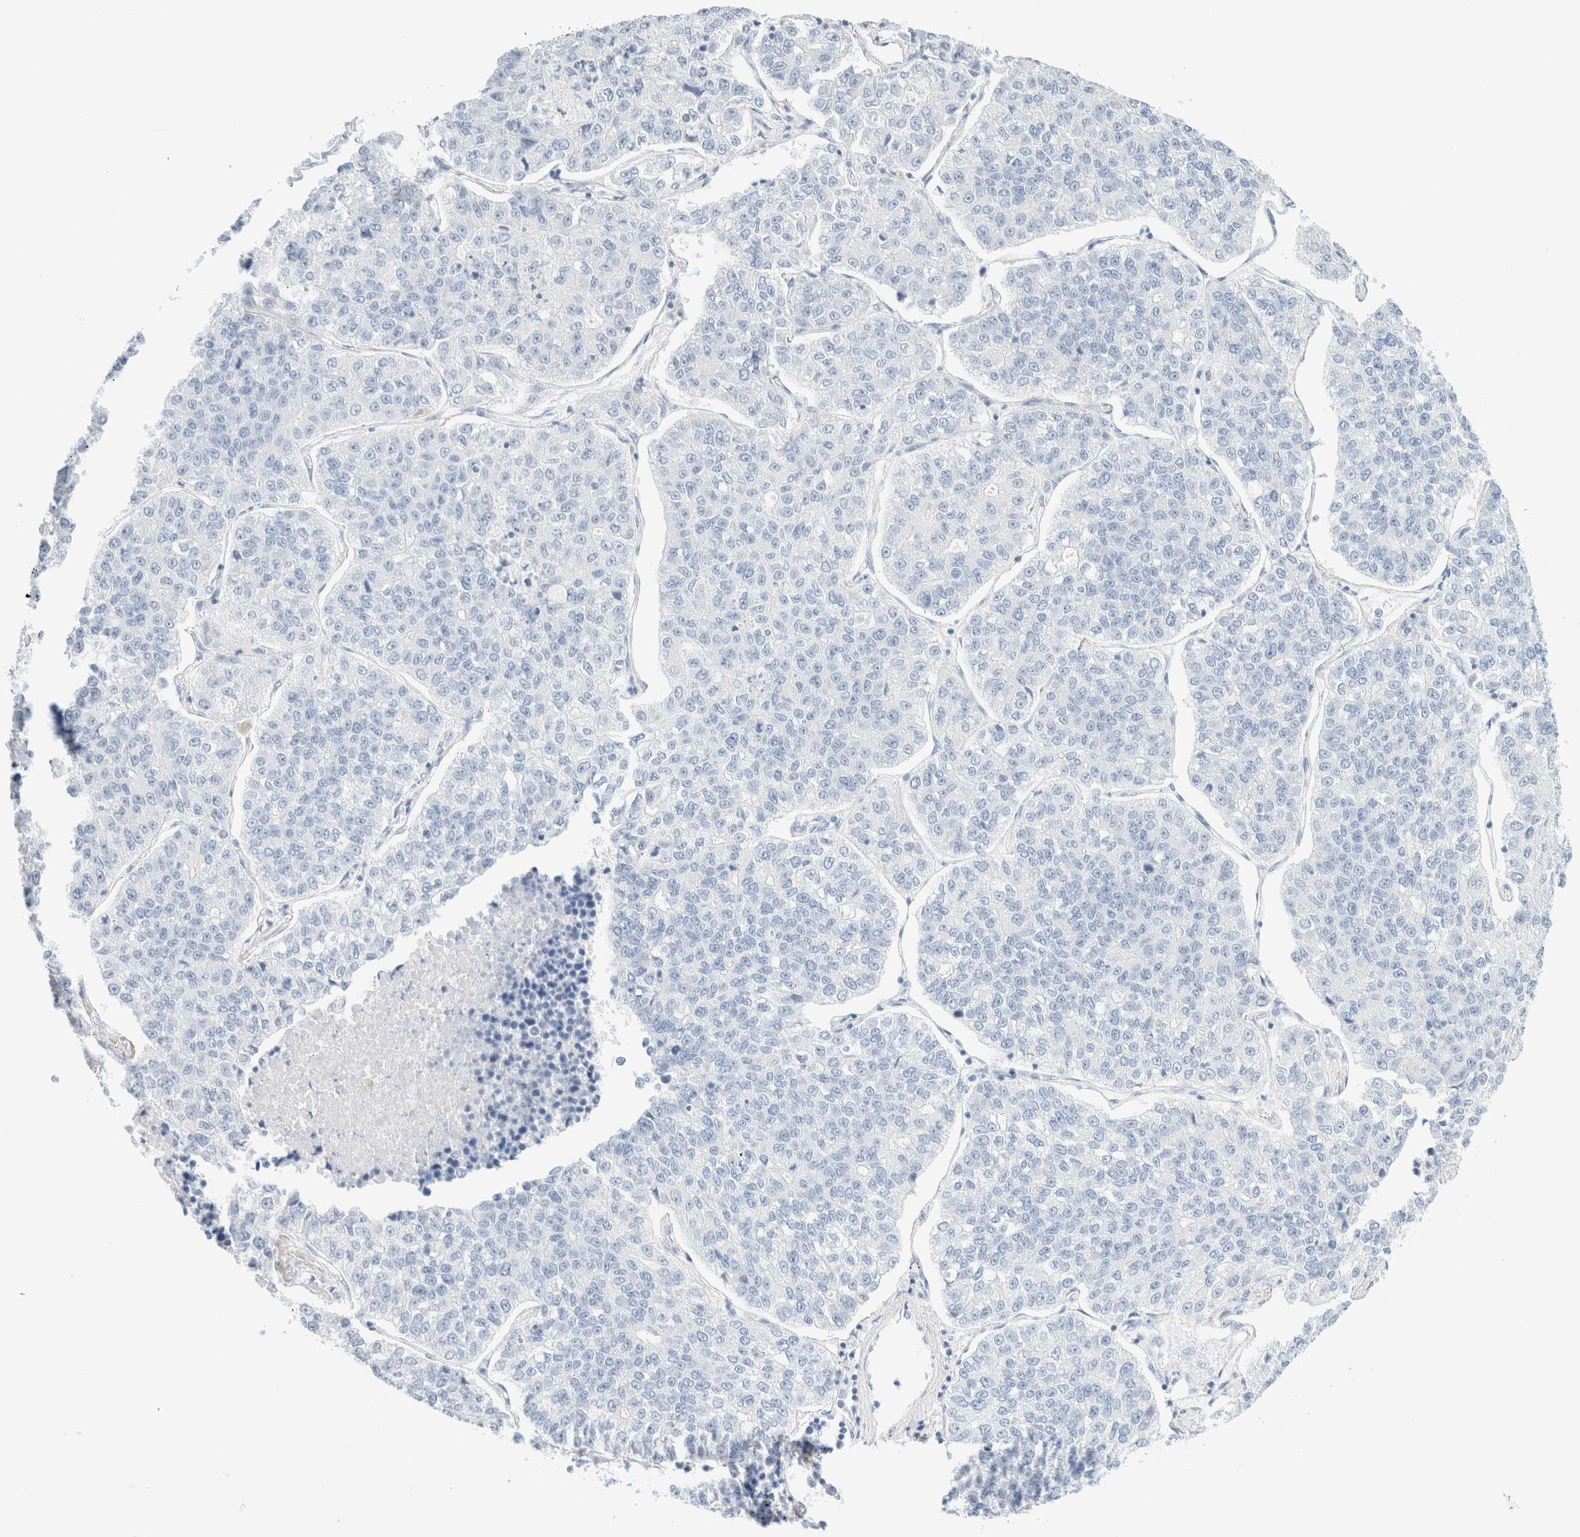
{"staining": {"intensity": "negative", "quantity": "none", "location": "none"}, "tissue": "lung cancer", "cell_type": "Tumor cells", "image_type": "cancer", "snomed": [{"axis": "morphology", "description": "Adenocarcinoma, NOS"}, {"axis": "topography", "description": "Lung"}], "caption": "The photomicrograph displays no significant expression in tumor cells of lung adenocarcinoma.", "gene": "DPYS", "patient": {"sex": "male", "age": 49}}